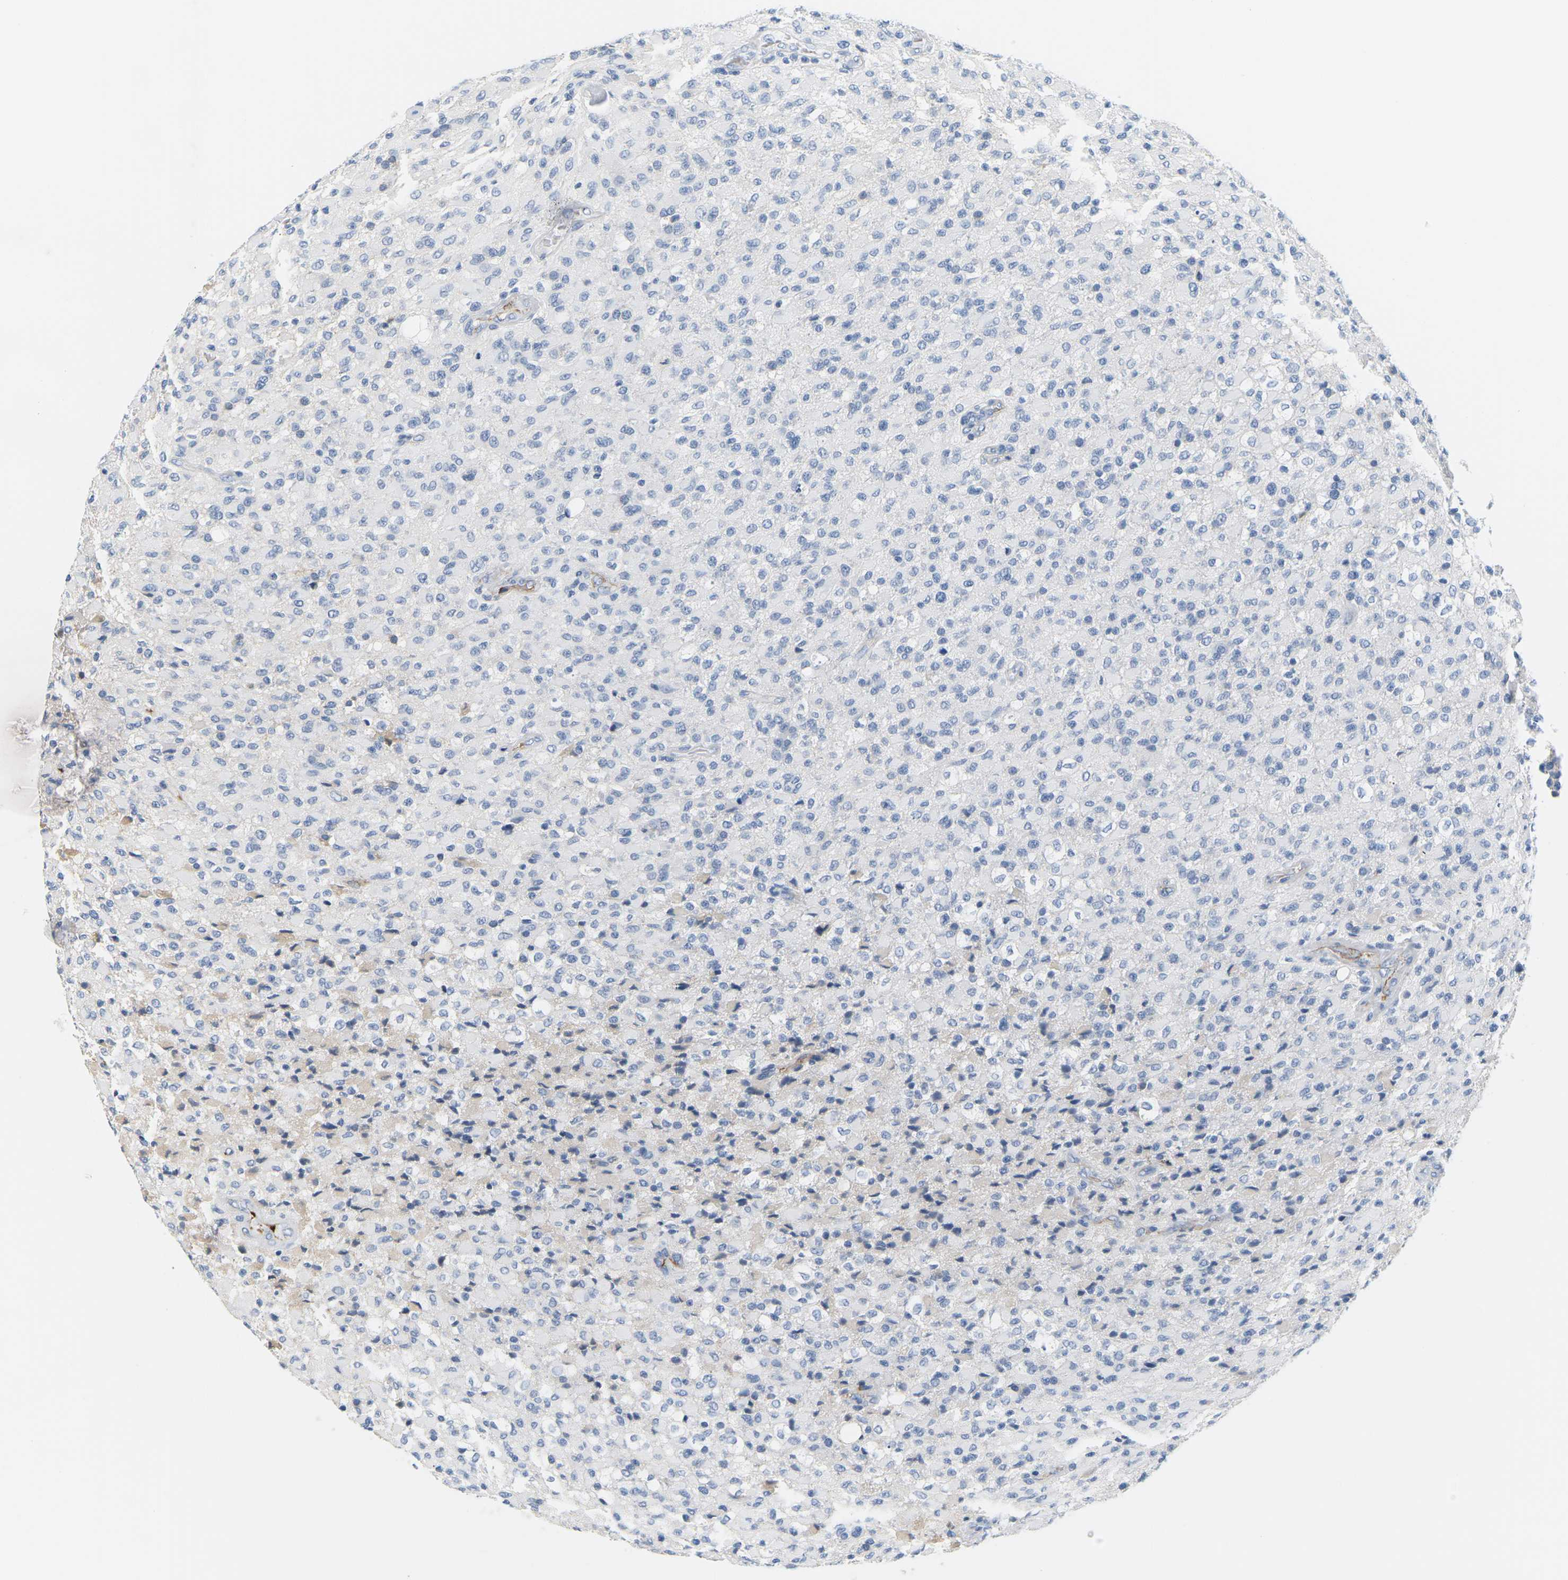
{"staining": {"intensity": "moderate", "quantity": "25%-75%", "location": "cytoplasmic/membranous"}, "tissue": "glioma", "cell_type": "Tumor cells", "image_type": "cancer", "snomed": [{"axis": "morphology", "description": "Glioma, malignant, High grade"}, {"axis": "topography", "description": "Brain"}], "caption": "The image reveals immunohistochemical staining of malignant glioma (high-grade). There is moderate cytoplasmic/membranous positivity is present in about 25%-75% of tumor cells. (IHC, brightfield microscopy, high magnification).", "gene": "APOB", "patient": {"sex": "male", "age": 71}}